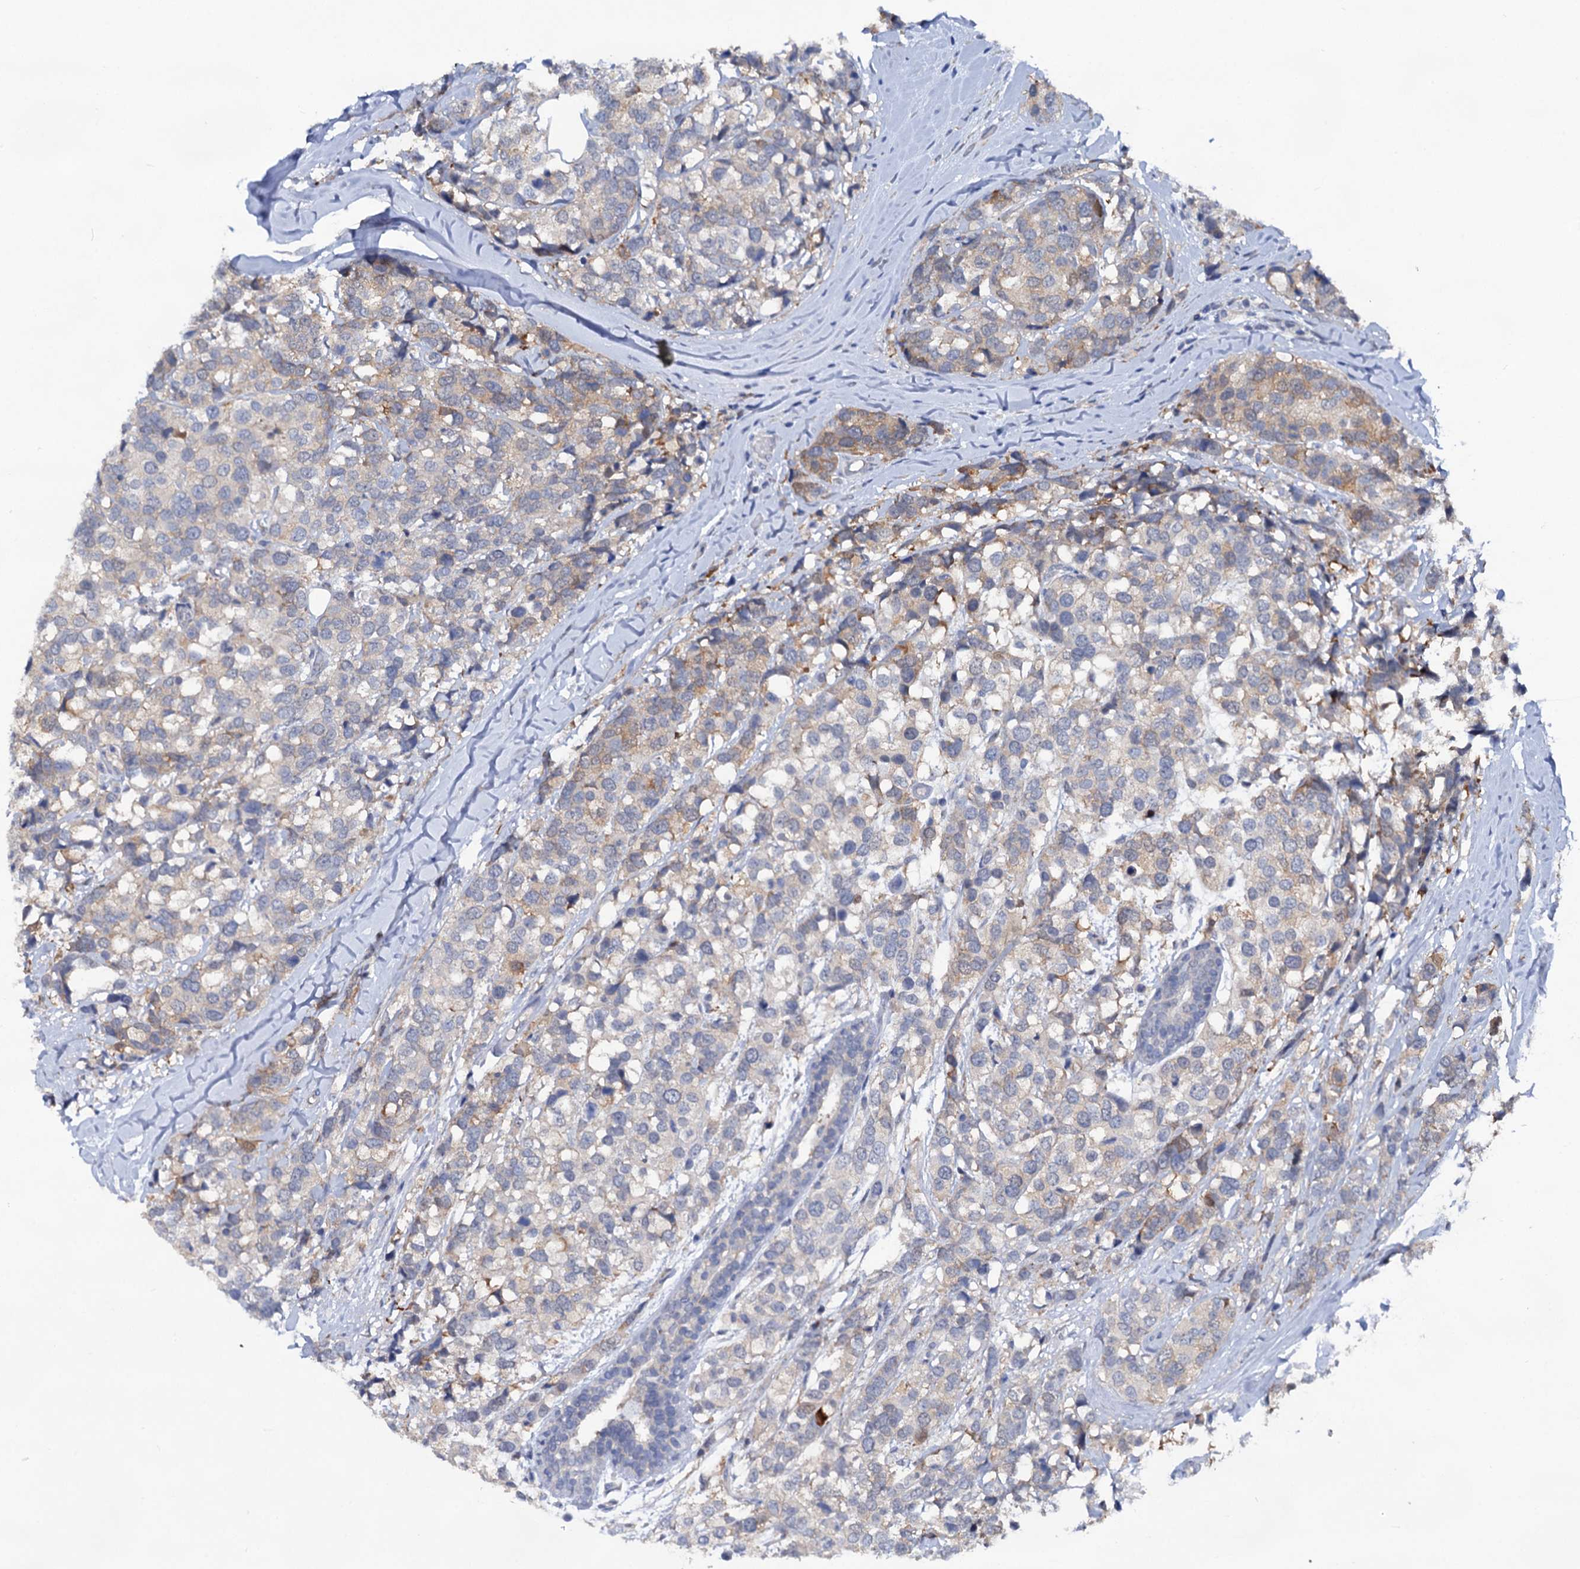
{"staining": {"intensity": "weak", "quantity": "25%-75%", "location": "cytoplasmic/membranous"}, "tissue": "breast cancer", "cell_type": "Tumor cells", "image_type": "cancer", "snomed": [{"axis": "morphology", "description": "Lobular carcinoma"}, {"axis": "topography", "description": "Breast"}], "caption": "High-power microscopy captured an immunohistochemistry micrograph of breast lobular carcinoma, revealing weak cytoplasmic/membranous expression in approximately 25%-75% of tumor cells. (DAB IHC, brown staining for protein, blue staining for nuclei).", "gene": "CAPRIN2", "patient": {"sex": "female", "age": 59}}